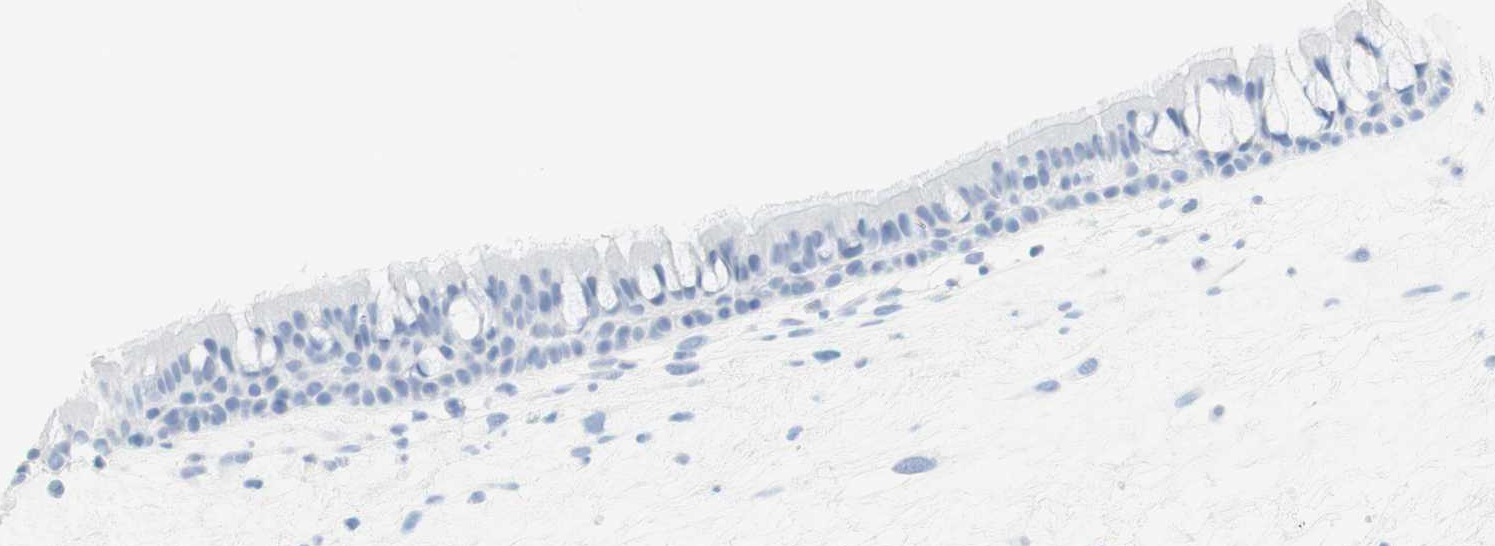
{"staining": {"intensity": "negative", "quantity": "none", "location": "none"}, "tissue": "nasopharynx", "cell_type": "Respiratory epithelial cells", "image_type": "normal", "snomed": [{"axis": "morphology", "description": "Normal tissue, NOS"}, {"axis": "morphology", "description": "Inflammation, NOS"}, {"axis": "topography", "description": "Nasopharynx"}], "caption": "Immunohistochemistry image of unremarkable nasopharynx: human nasopharynx stained with DAB exhibits no significant protein staining in respiratory epithelial cells. Brightfield microscopy of immunohistochemistry (IHC) stained with DAB (brown) and hematoxylin (blue), captured at high magnification.", "gene": "TPO", "patient": {"sex": "male", "age": 48}}